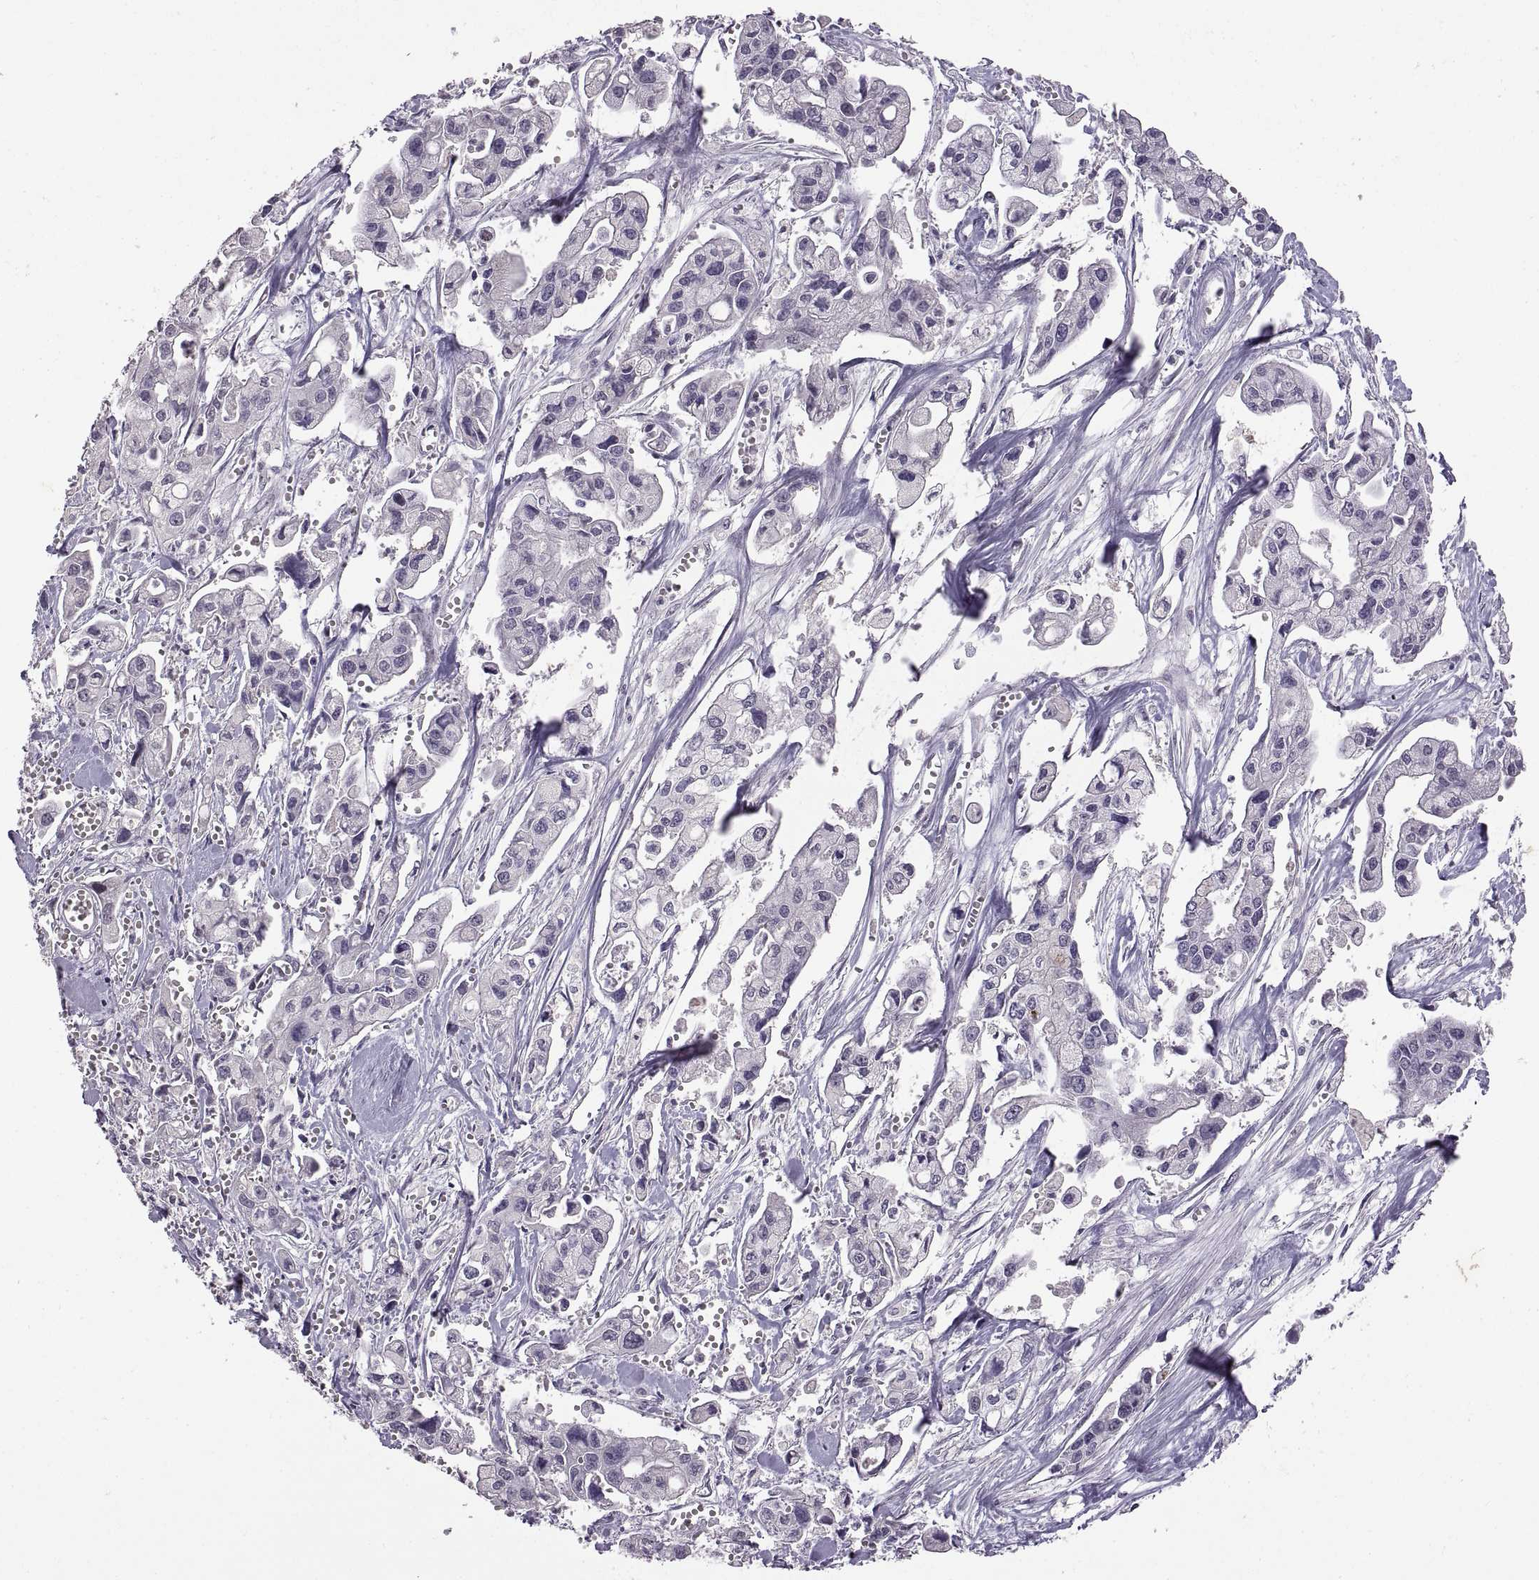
{"staining": {"intensity": "negative", "quantity": "none", "location": "none"}, "tissue": "pancreatic cancer", "cell_type": "Tumor cells", "image_type": "cancer", "snomed": [{"axis": "morphology", "description": "Adenocarcinoma, NOS"}, {"axis": "topography", "description": "Pancreas"}], "caption": "There is no significant staining in tumor cells of pancreatic cancer.", "gene": "NEK2", "patient": {"sex": "male", "age": 70}}